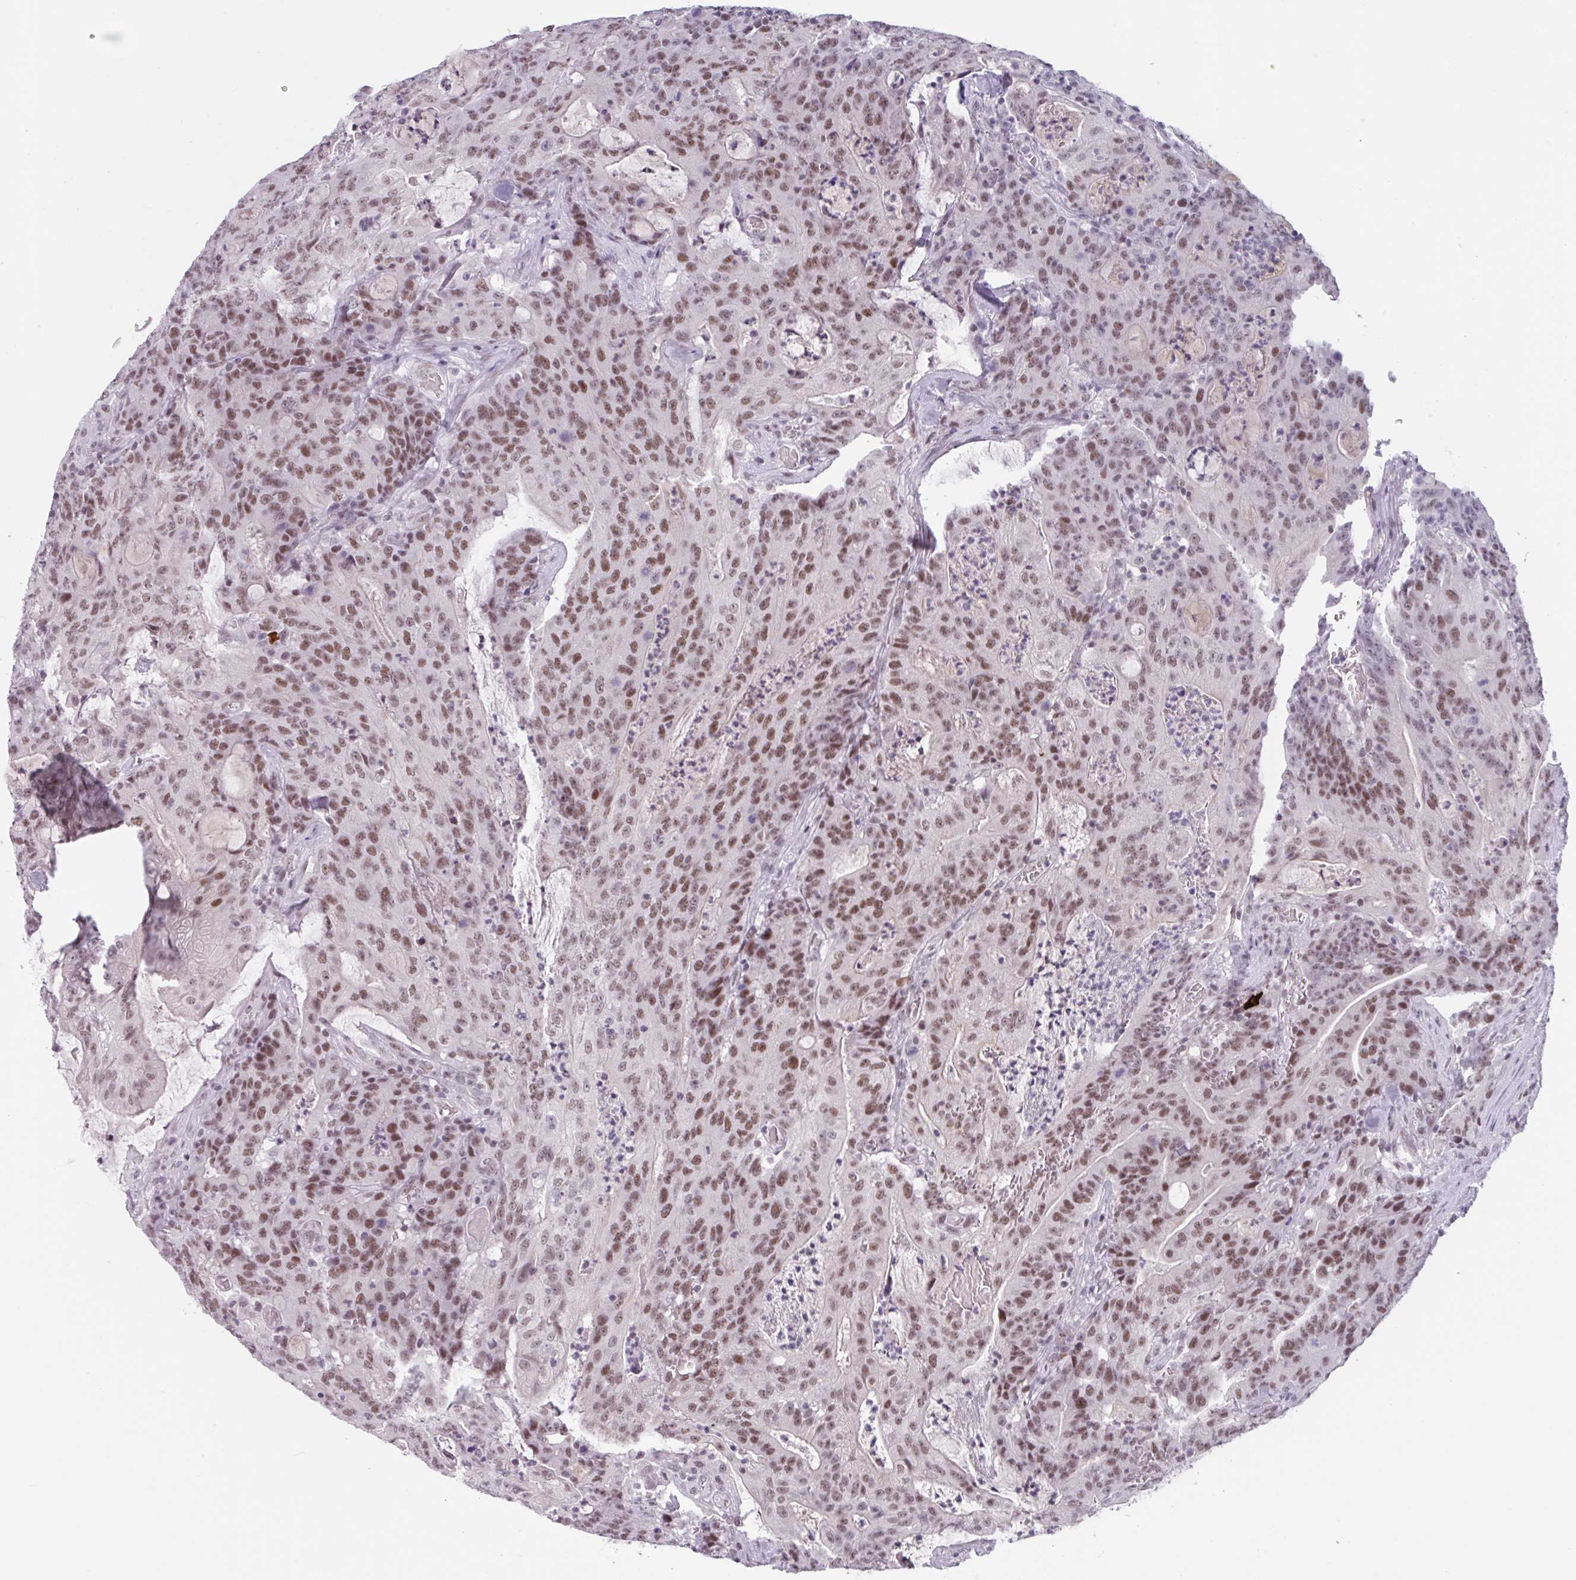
{"staining": {"intensity": "moderate", "quantity": ">75%", "location": "nuclear"}, "tissue": "colorectal cancer", "cell_type": "Tumor cells", "image_type": "cancer", "snomed": [{"axis": "morphology", "description": "Adenocarcinoma, NOS"}, {"axis": "topography", "description": "Colon"}], "caption": "Protein staining of colorectal cancer (adenocarcinoma) tissue reveals moderate nuclear positivity in approximately >75% of tumor cells.", "gene": "ZNF575", "patient": {"sex": "male", "age": 83}}